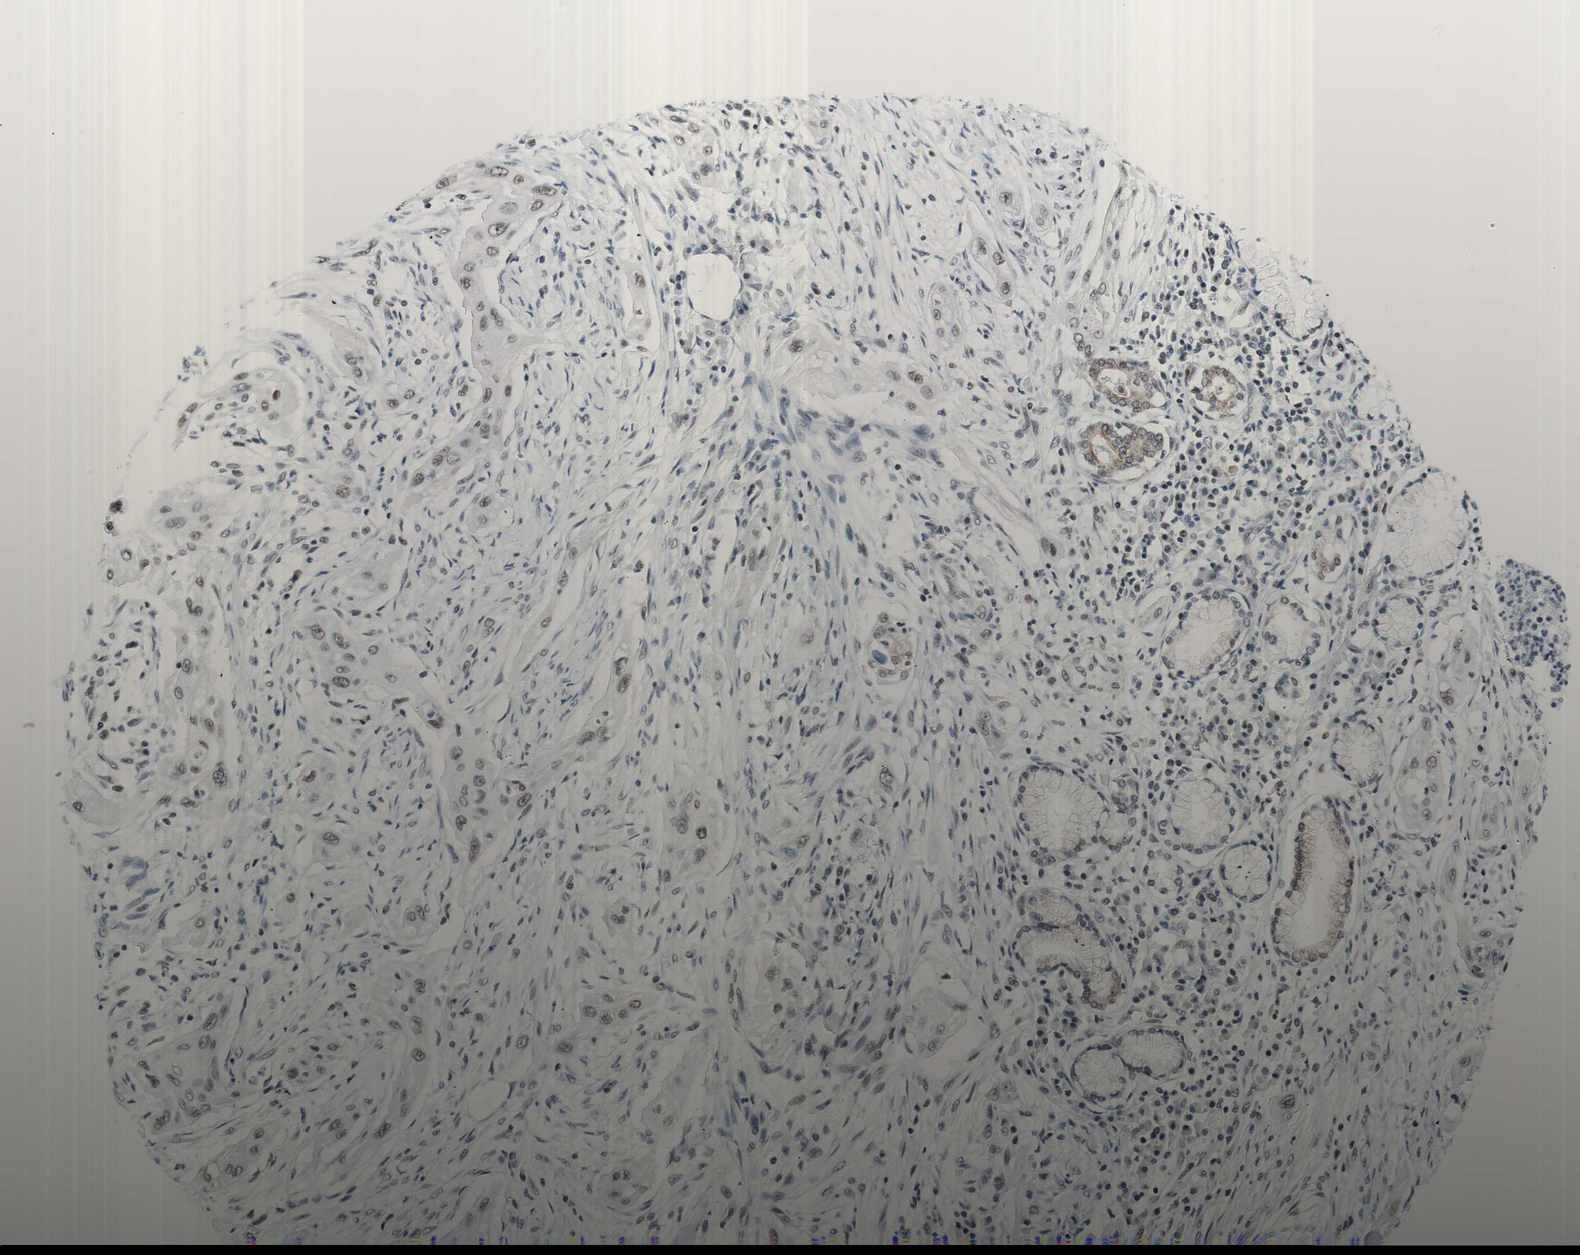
{"staining": {"intensity": "weak", "quantity": "25%-75%", "location": "nuclear"}, "tissue": "lung cancer", "cell_type": "Tumor cells", "image_type": "cancer", "snomed": [{"axis": "morphology", "description": "Squamous cell carcinoma, NOS"}, {"axis": "topography", "description": "Lung"}], "caption": "Lung squamous cell carcinoma was stained to show a protein in brown. There is low levels of weak nuclear staining in approximately 25%-75% of tumor cells.", "gene": "ARID1A", "patient": {"sex": "female", "age": 47}}